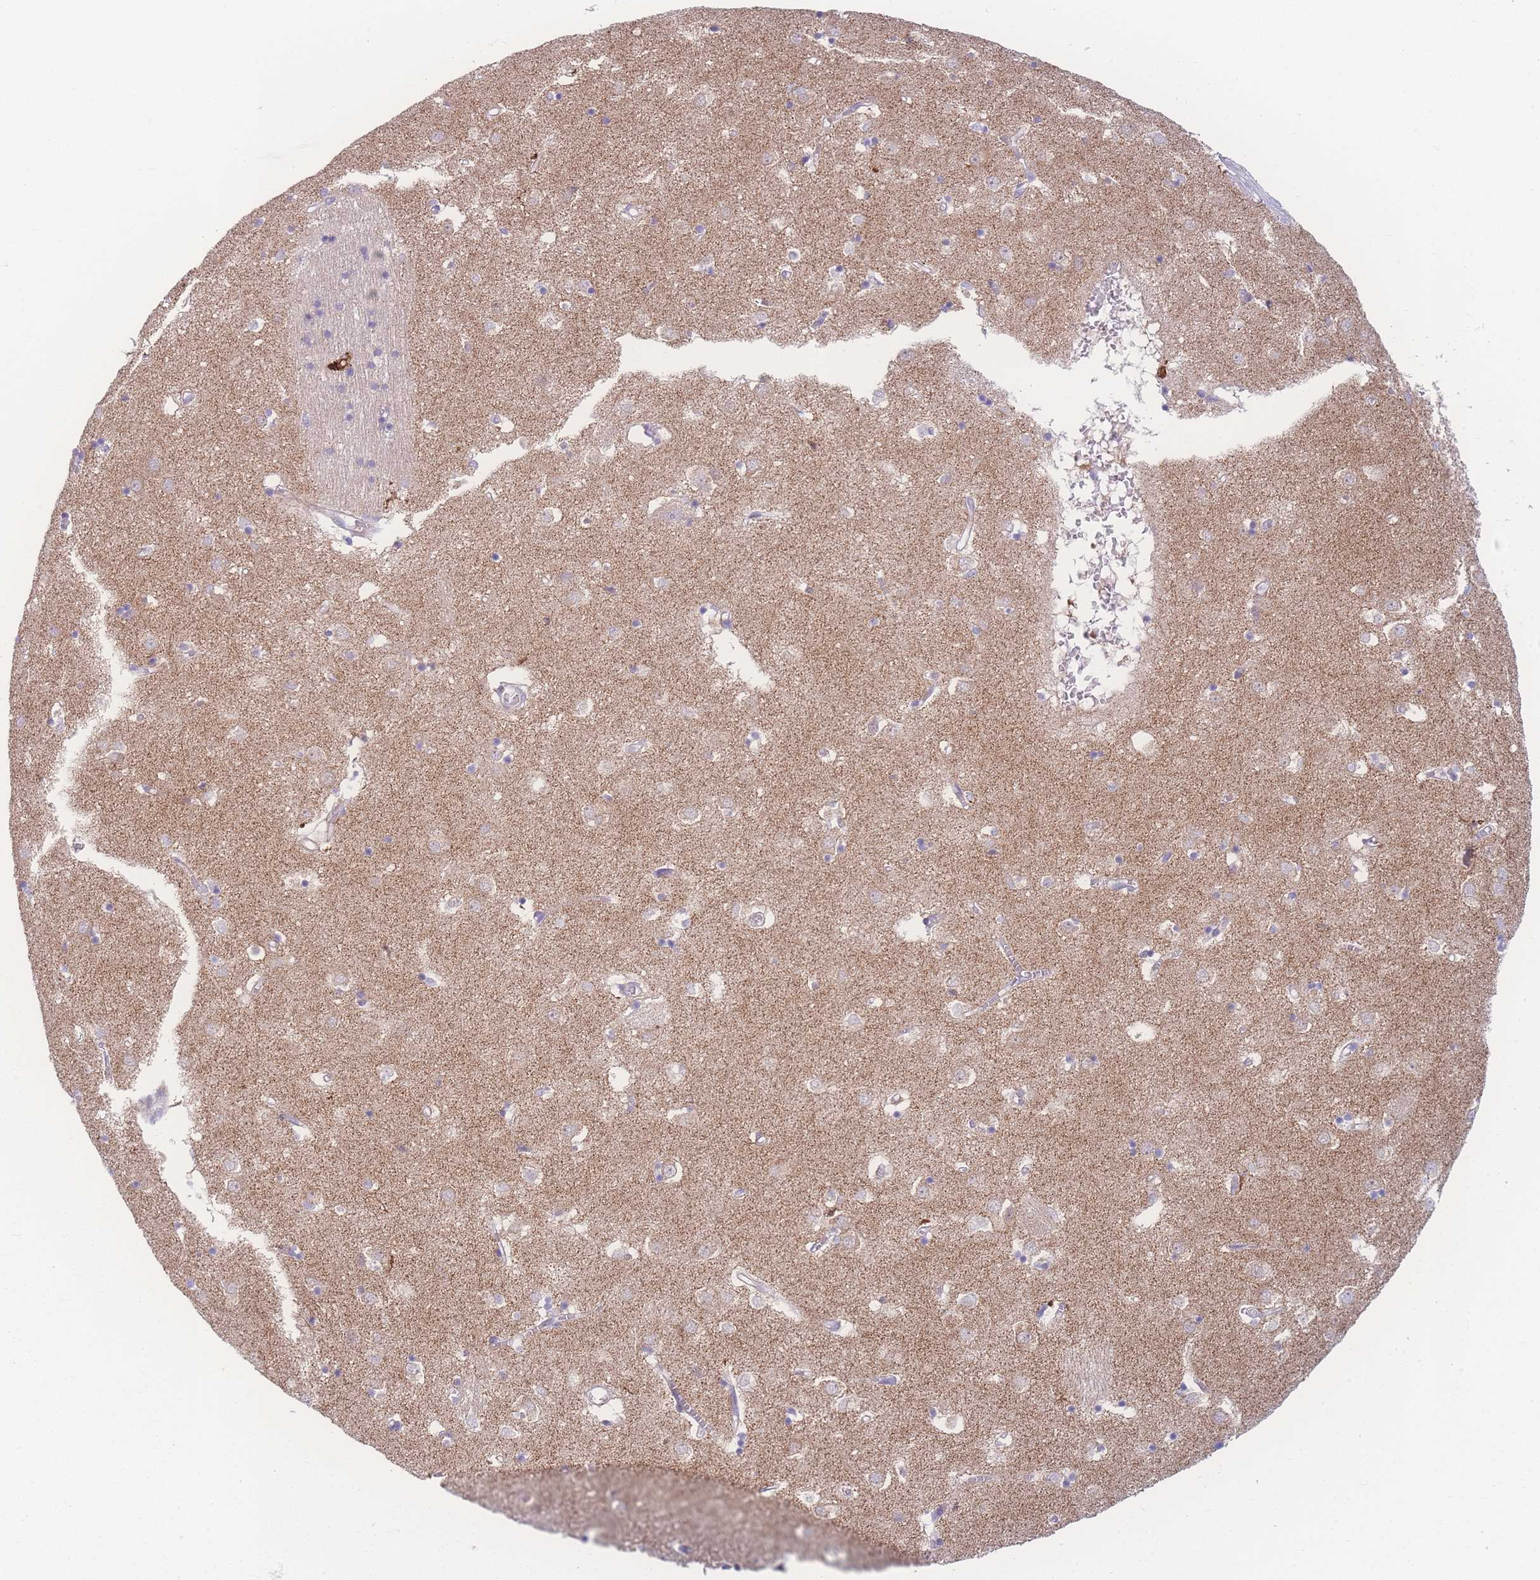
{"staining": {"intensity": "weak", "quantity": "<25%", "location": "cytoplasmic/membranous"}, "tissue": "caudate", "cell_type": "Glial cells", "image_type": "normal", "snomed": [{"axis": "morphology", "description": "Normal tissue, NOS"}, {"axis": "topography", "description": "Lateral ventricle wall"}], "caption": "Immunohistochemistry histopathology image of benign caudate stained for a protein (brown), which shows no positivity in glial cells.", "gene": "NBEAL1", "patient": {"sex": "male", "age": 70}}